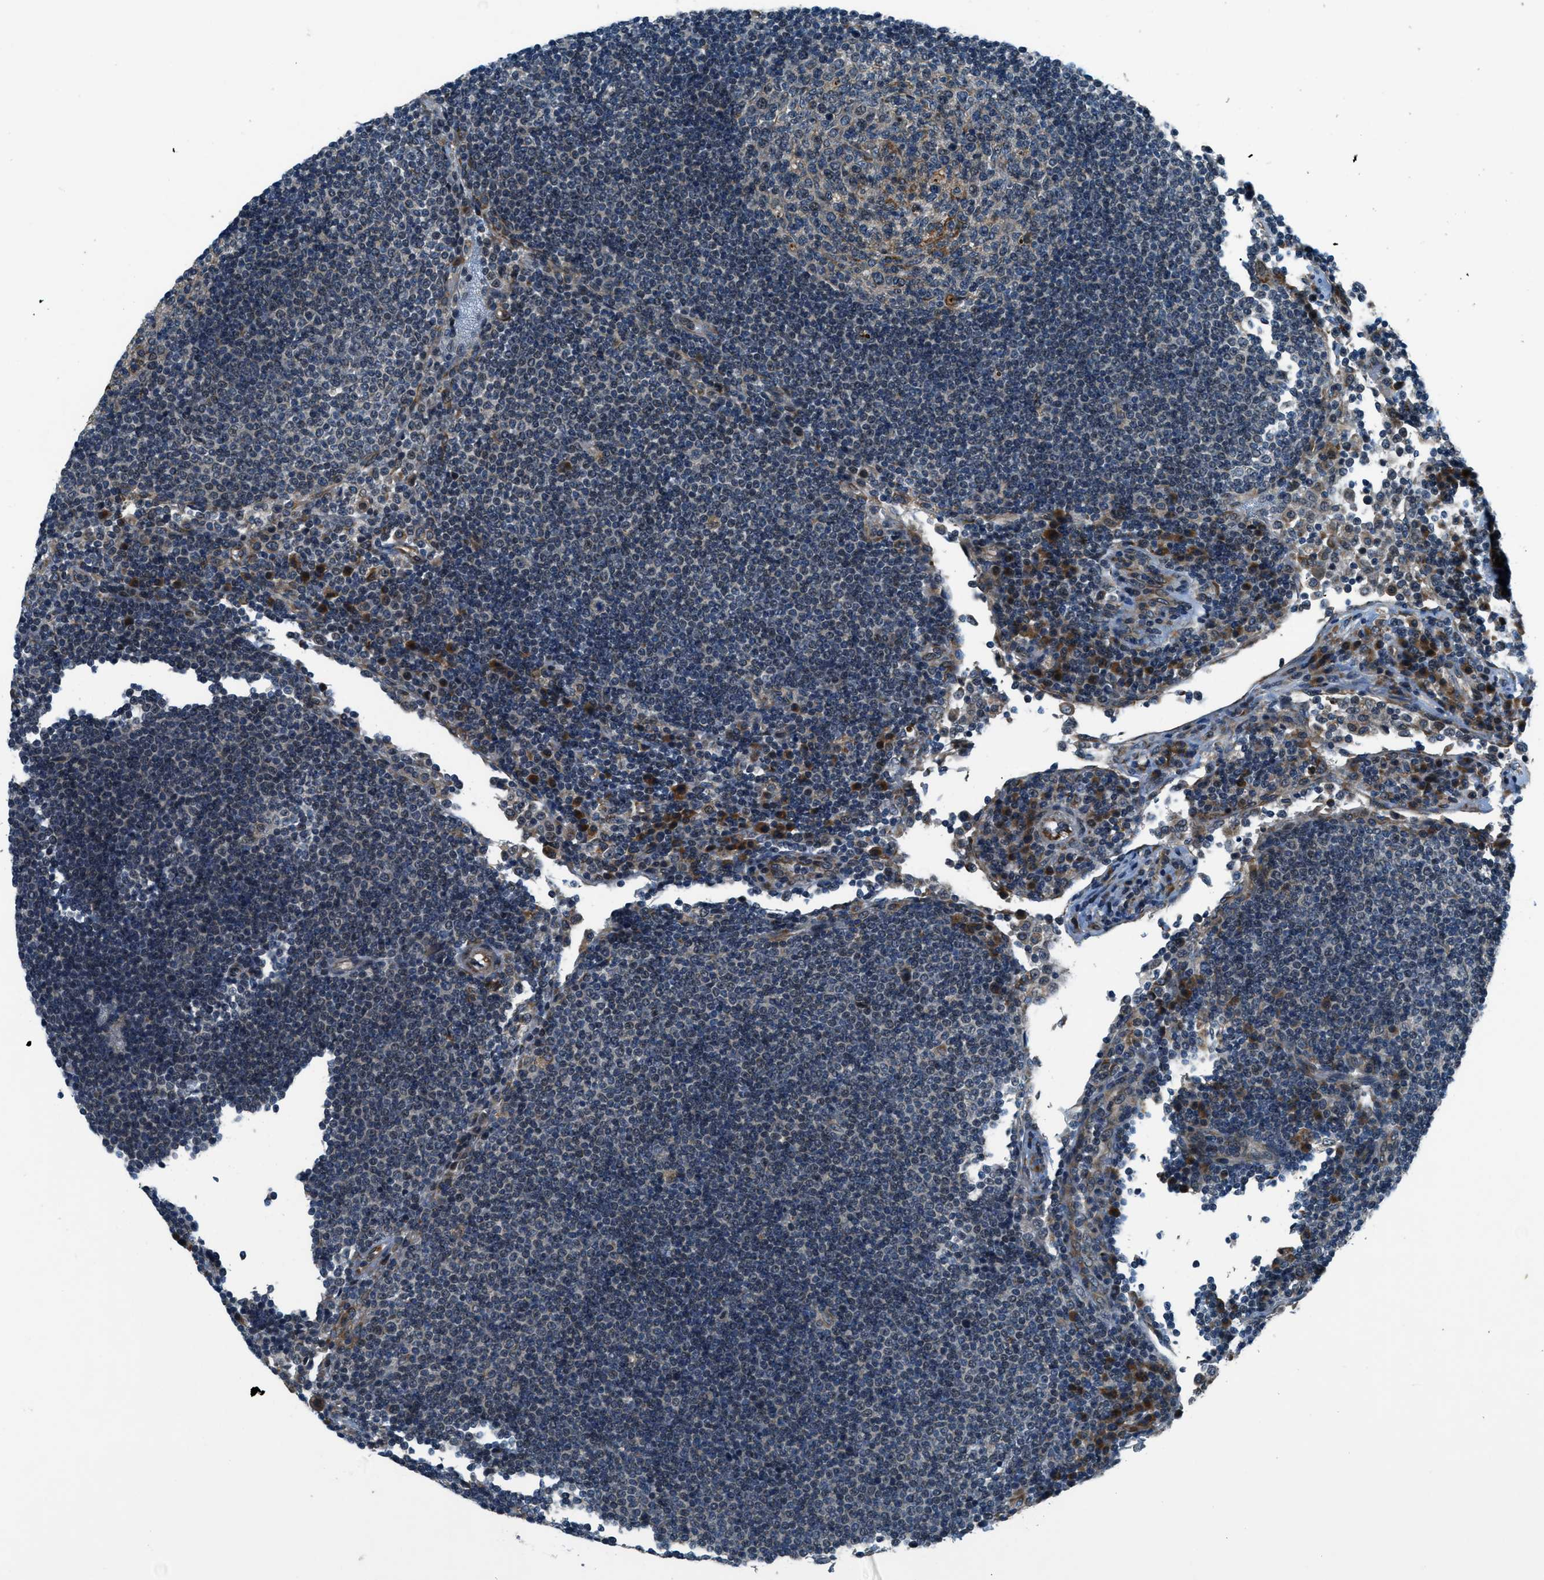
{"staining": {"intensity": "weak", "quantity": "25%-75%", "location": "cytoplasmic/membranous"}, "tissue": "lymph node", "cell_type": "Germinal center cells", "image_type": "normal", "snomed": [{"axis": "morphology", "description": "Normal tissue, NOS"}, {"axis": "topography", "description": "Lymph node"}], "caption": "Human lymph node stained with a brown dye displays weak cytoplasmic/membranous positive positivity in approximately 25%-75% of germinal center cells.", "gene": "GINM1", "patient": {"sex": "female", "age": 53}}